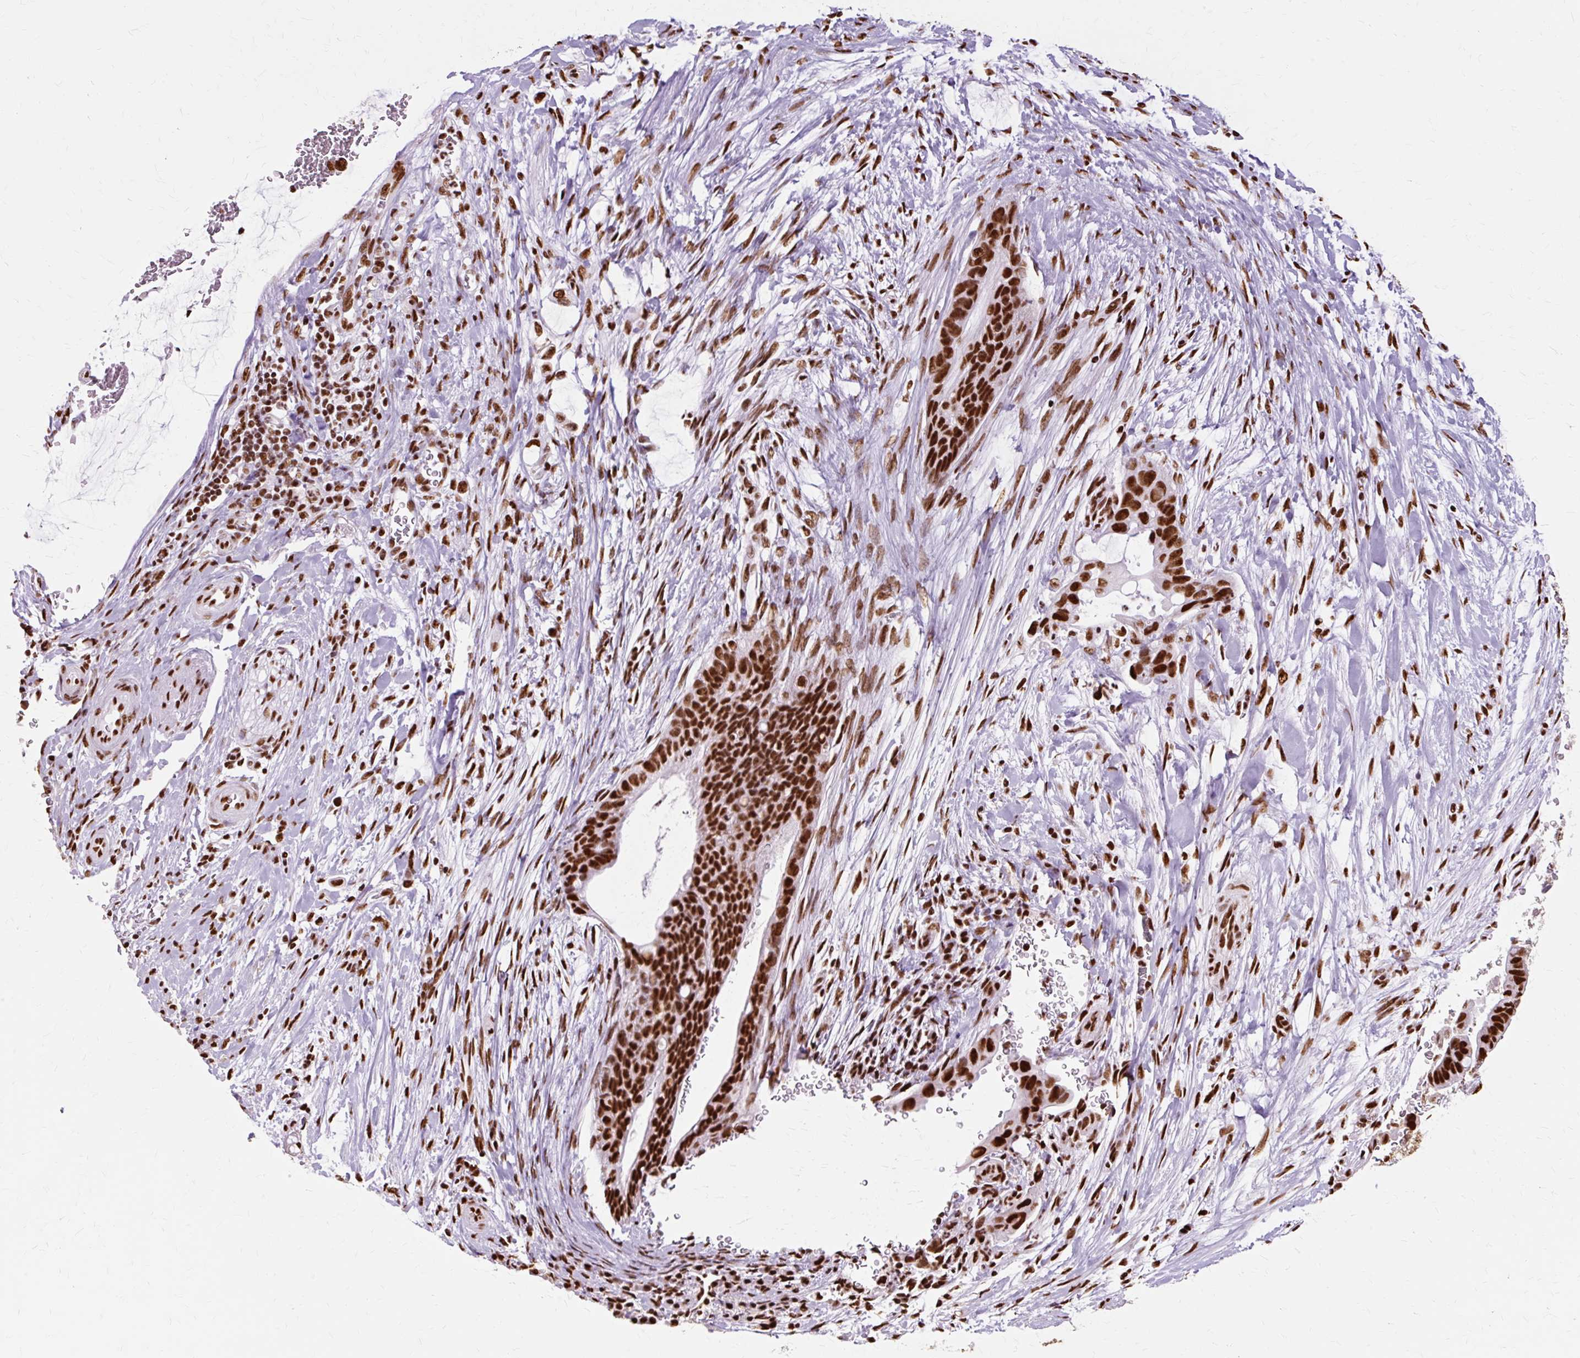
{"staining": {"intensity": "strong", "quantity": ">75%", "location": "nuclear"}, "tissue": "pancreatic cancer", "cell_type": "Tumor cells", "image_type": "cancer", "snomed": [{"axis": "morphology", "description": "Adenocarcinoma, NOS"}, {"axis": "topography", "description": "Pancreas"}], "caption": "Immunohistochemistry (DAB) staining of human pancreatic cancer demonstrates strong nuclear protein staining in approximately >75% of tumor cells. Using DAB (brown) and hematoxylin (blue) stains, captured at high magnification using brightfield microscopy.", "gene": "XRCC6", "patient": {"sex": "male", "age": 75}}